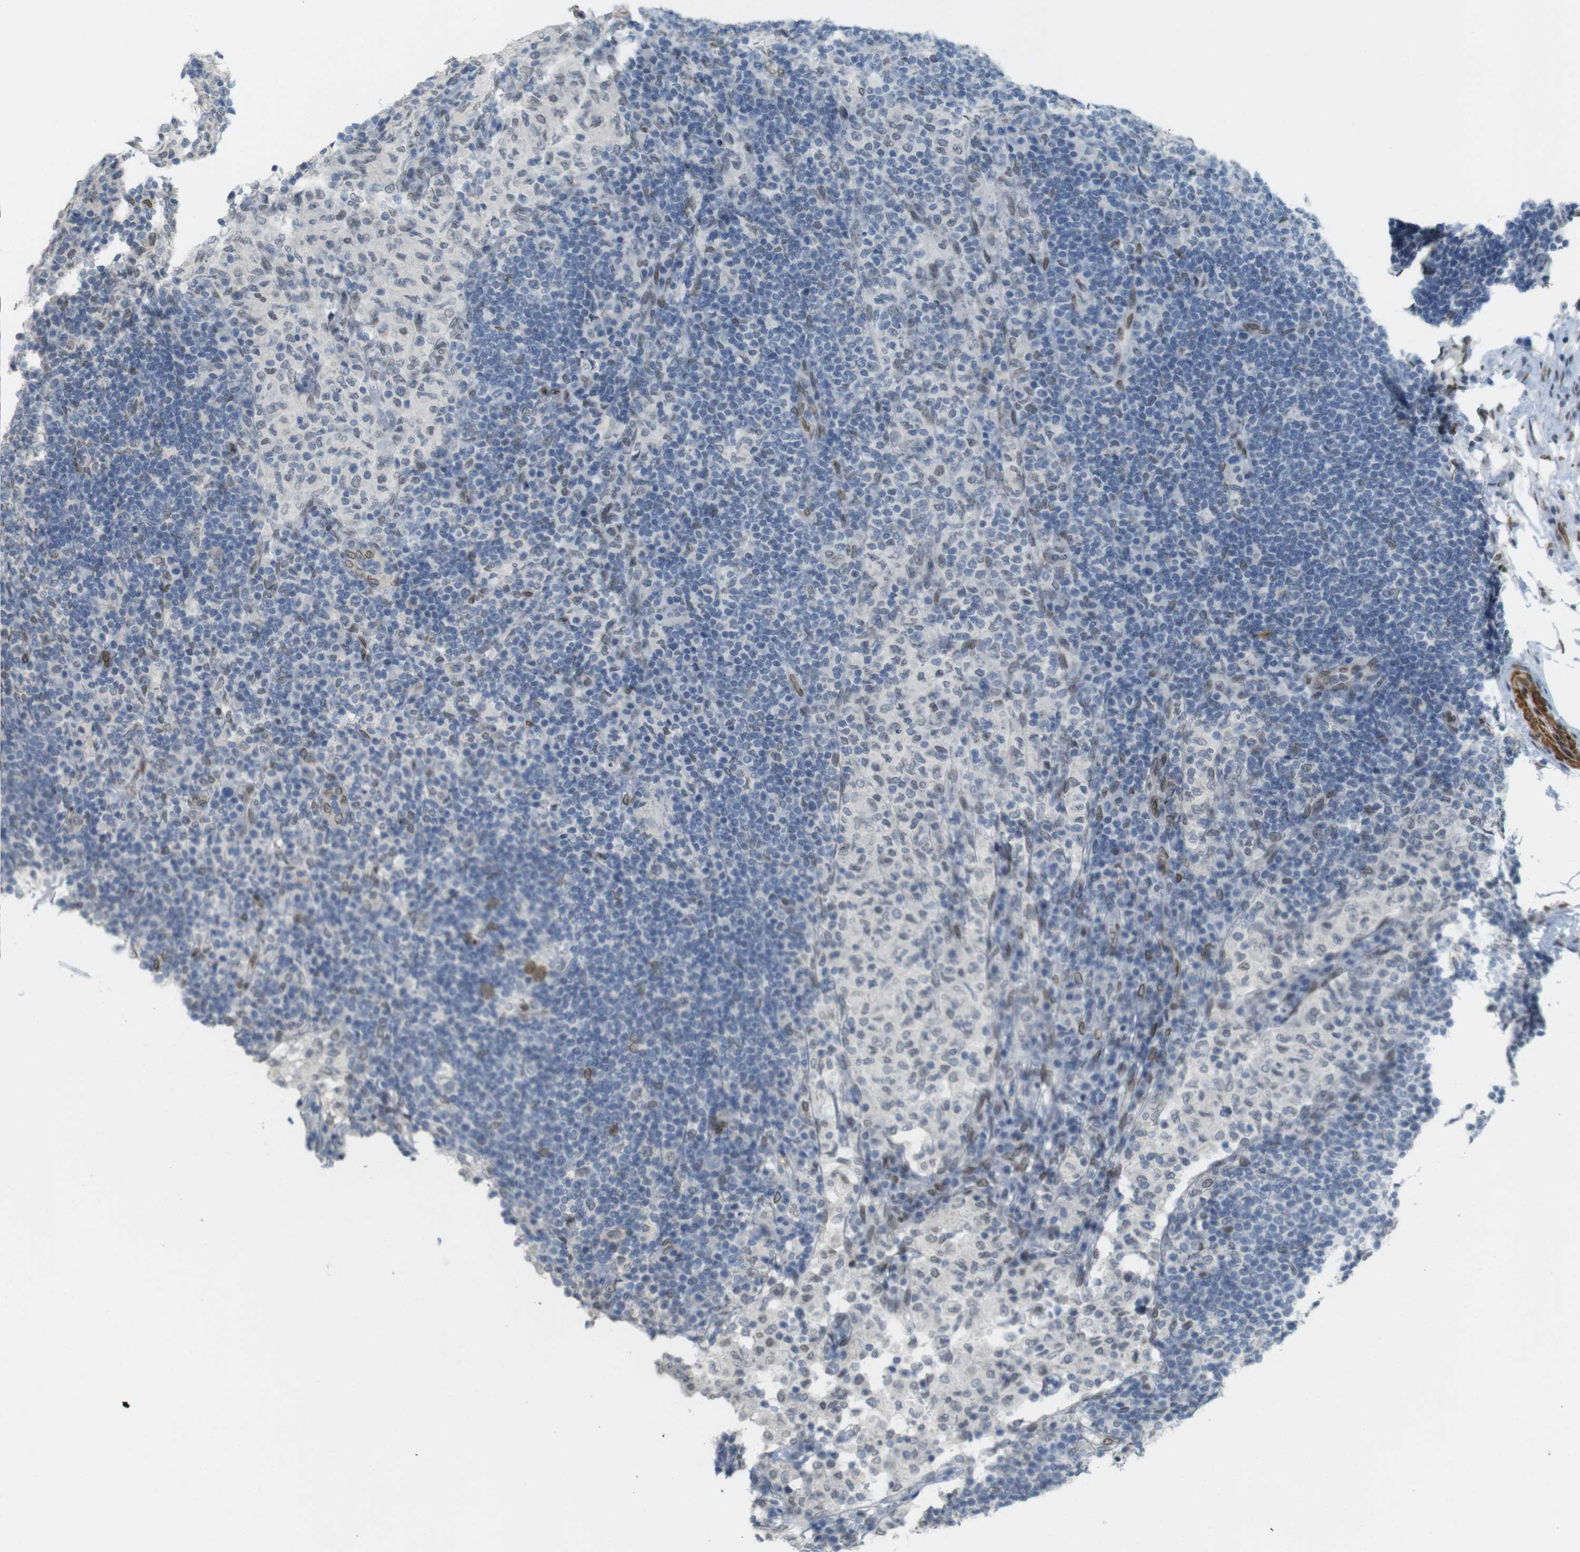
{"staining": {"intensity": "weak", "quantity": "<25%", "location": "nuclear"}, "tissue": "lymph node", "cell_type": "Germinal center cells", "image_type": "normal", "snomed": [{"axis": "morphology", "description": "Normal tissue, NOS"}, {"axis": "topography", "description": "Lymph node"}], "caption": "There is no significant positivity in germinal center cells of lymph node. (DAB (3,3'-diaminobenzidine) immunohistochemistry, high magnification).", "gene": "ARL6IP6", "patient": {"sex": "female", "age": 53}}